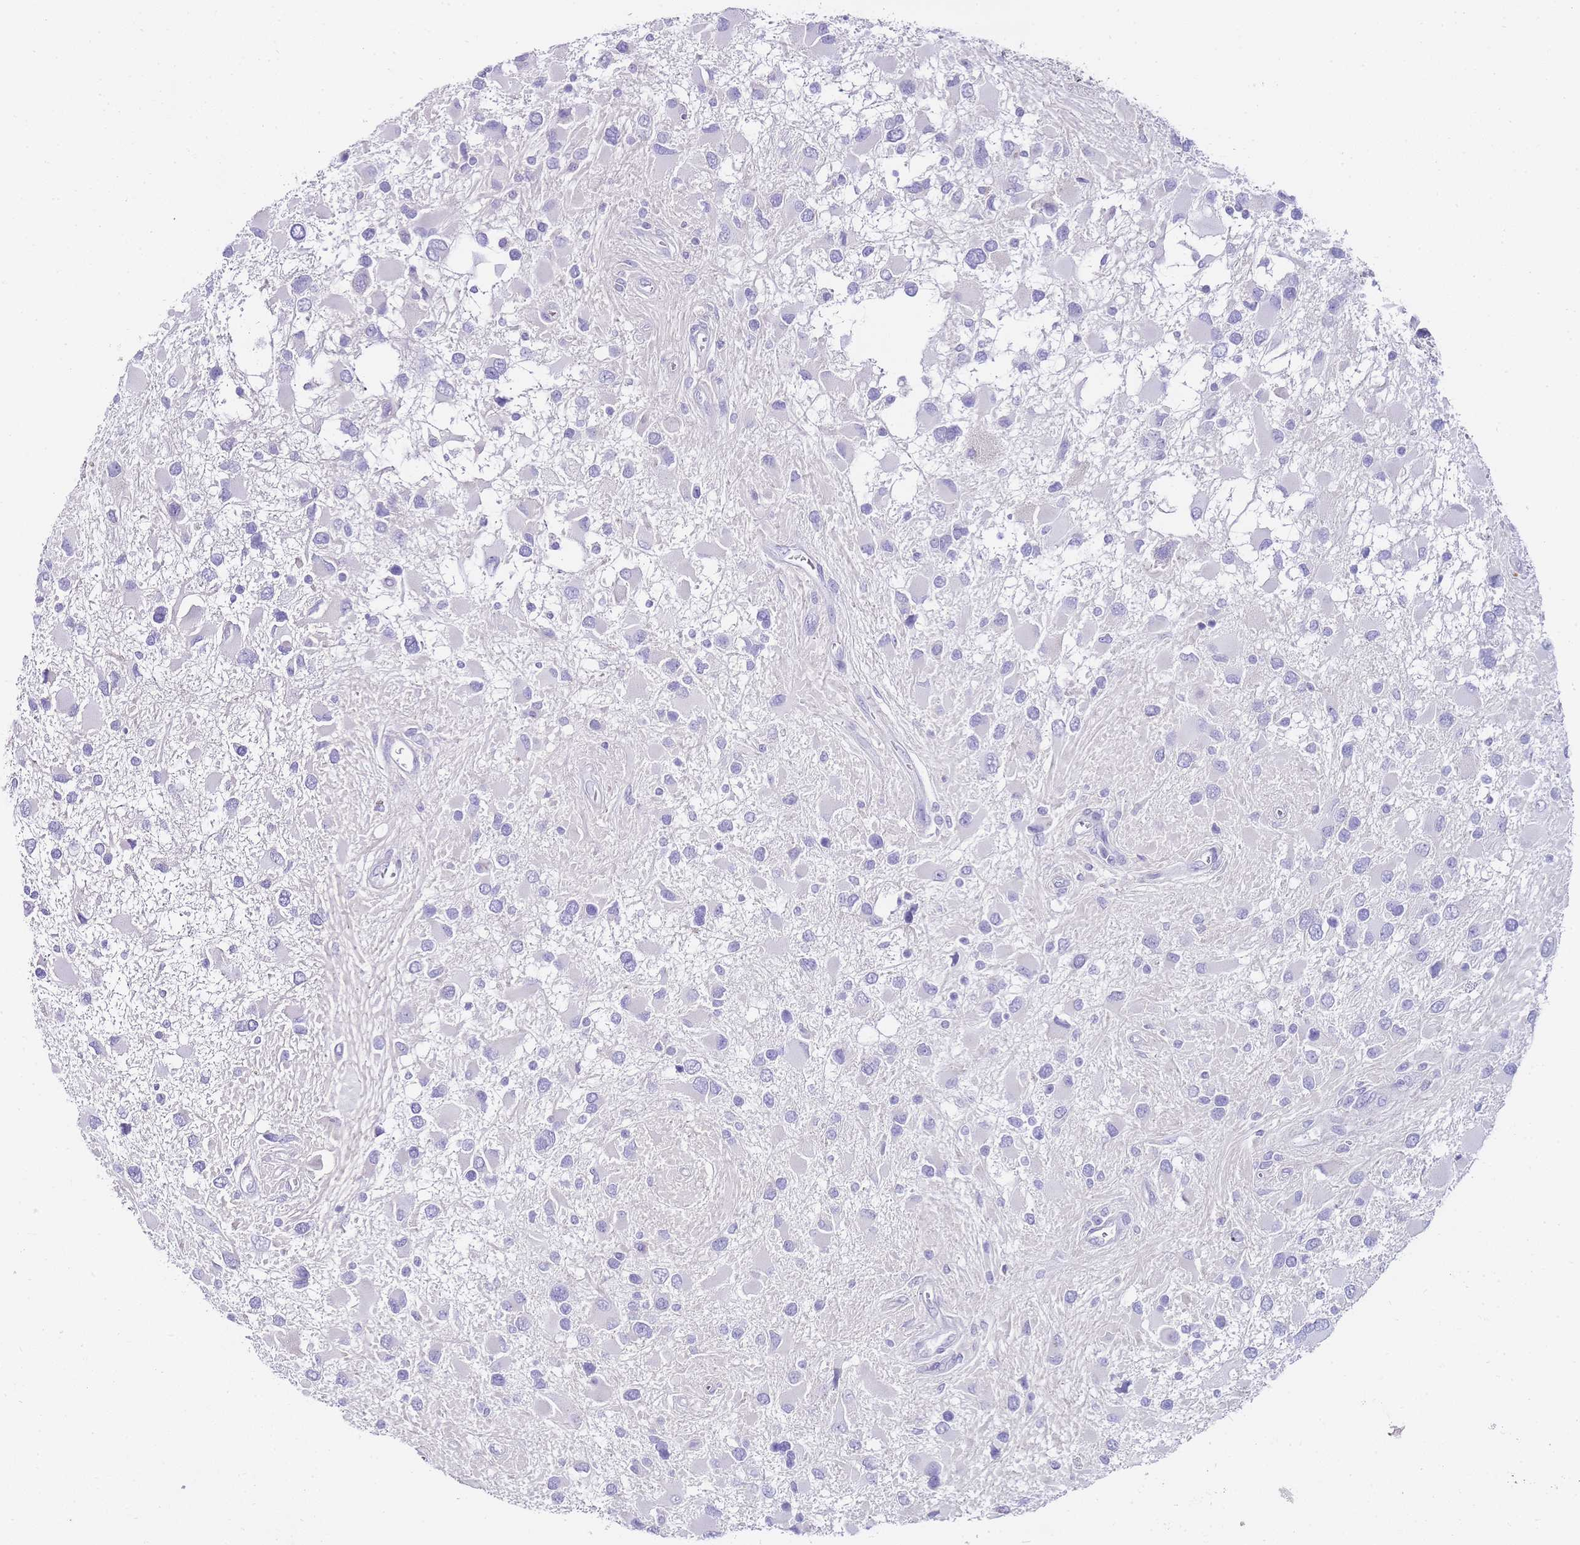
{"staining": {"intensity": "negative", "quantity": "none", "location": "none"}, "tissue": "glioma", "cell_type": "Tumor cells", "image_type": "cancer", "snomed": [{"axis": "morphology", "description": "Glioma, malignant, High grade"}, {"axis": "topography", "description": "Brain"}], "caption": "Glioma stained for a protein using immunohistochemistry (IHC) demonstrates no expression tumor cells.", "gene": "DPP4", "patient": {"sex": "male", "age": 53}}